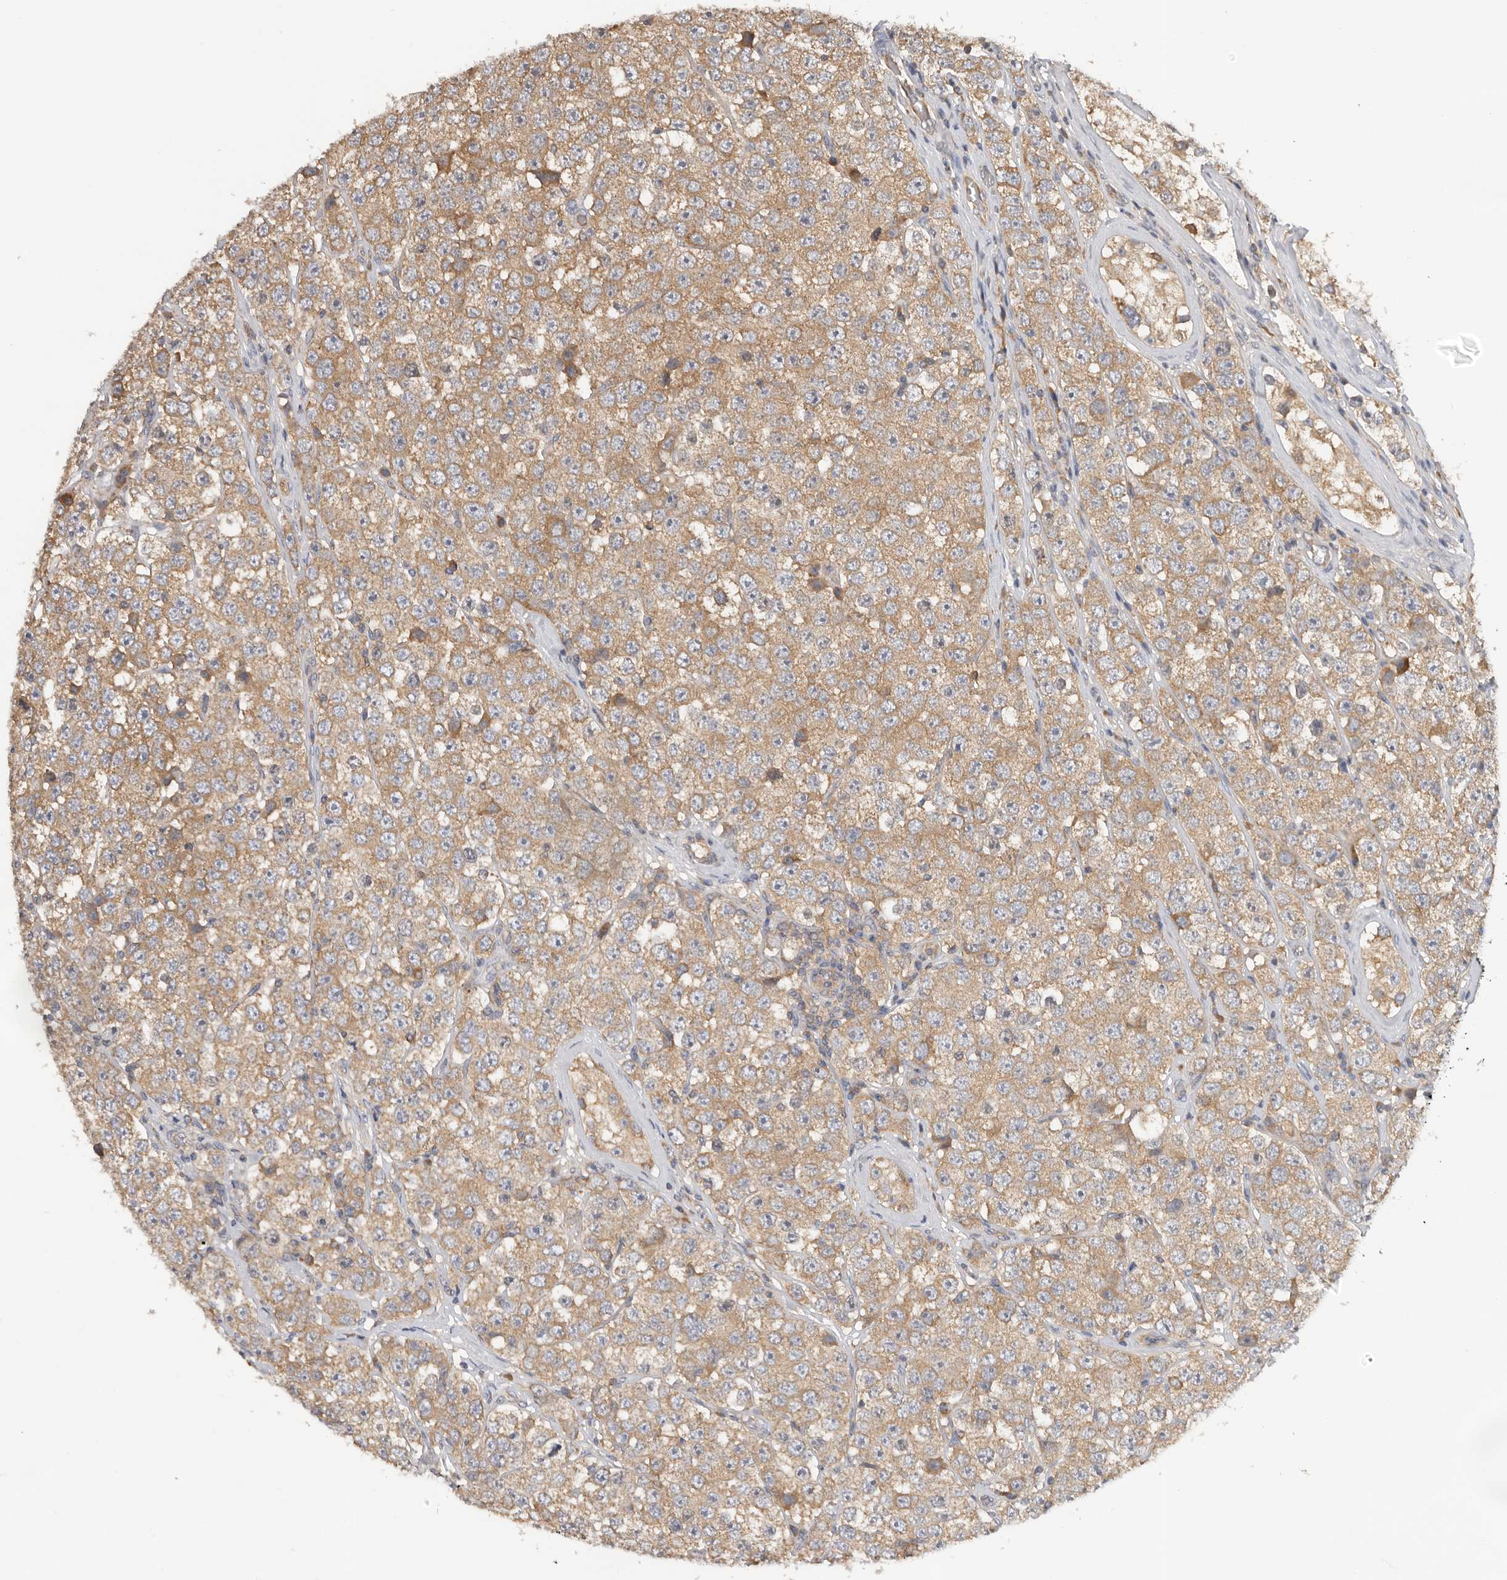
{"staining": {"intensity": "moderate", "quantity": ">75%", "location": "cytoplasmic/membranous"}, "tissue": "testis cancer", "cell_type": "Tumor cells", "image_type": "cancer", "snomed": [{"axis": "morphology", "description": "Seminoma, NOS"}, {"axis": "topography", "description": "Testis"}], "caption": "Testis cancer was stained to show a protein in brown. There is medium levels of moderate cytoplasmic/membranous staining in approximately >75% of tumor cells.", "gene": "PPP1R42", "patient": {"sex": "male", "age": 28}}